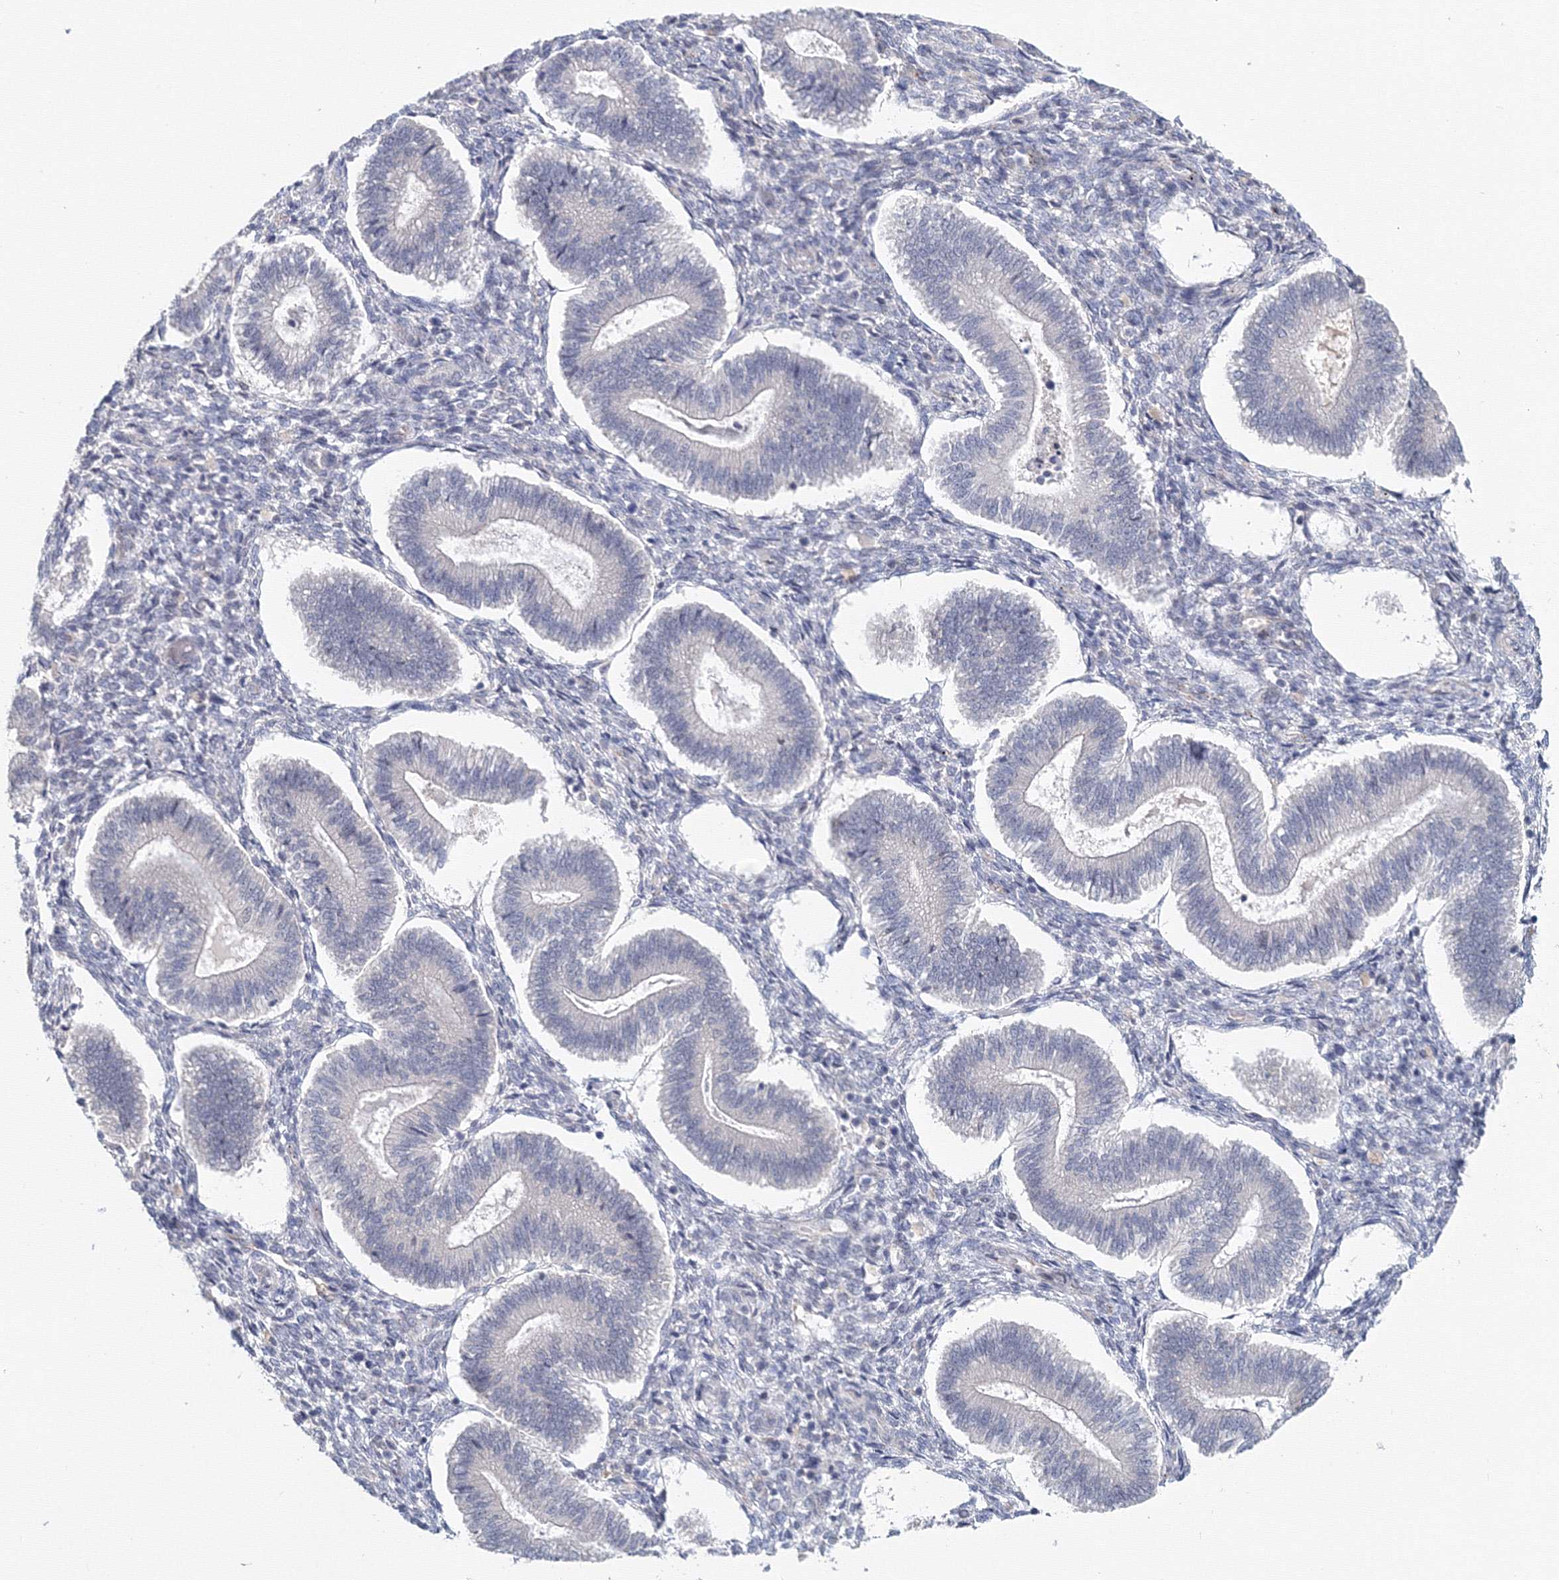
{"staining": {"intensity": "negative", "quantity": "none", "location": "none"}, "tissue": "endometrium", "cell_type": "Cells in endometrial stroma", "image_type": "normal", "snomed": [{"axis": "morphology", "description": "Normal tissue, NOS"}, {"axis": "topography", "description": "Endometrium"}], "caption": "DAB (3,3'-diaminobenzidine) immunohistochemical staining of unremarkable human endometrium shows no significant positivity in cells in endometrial stroma.", "gene": "SLC7A7", "patient": {"sex": "female", "age": 25}}